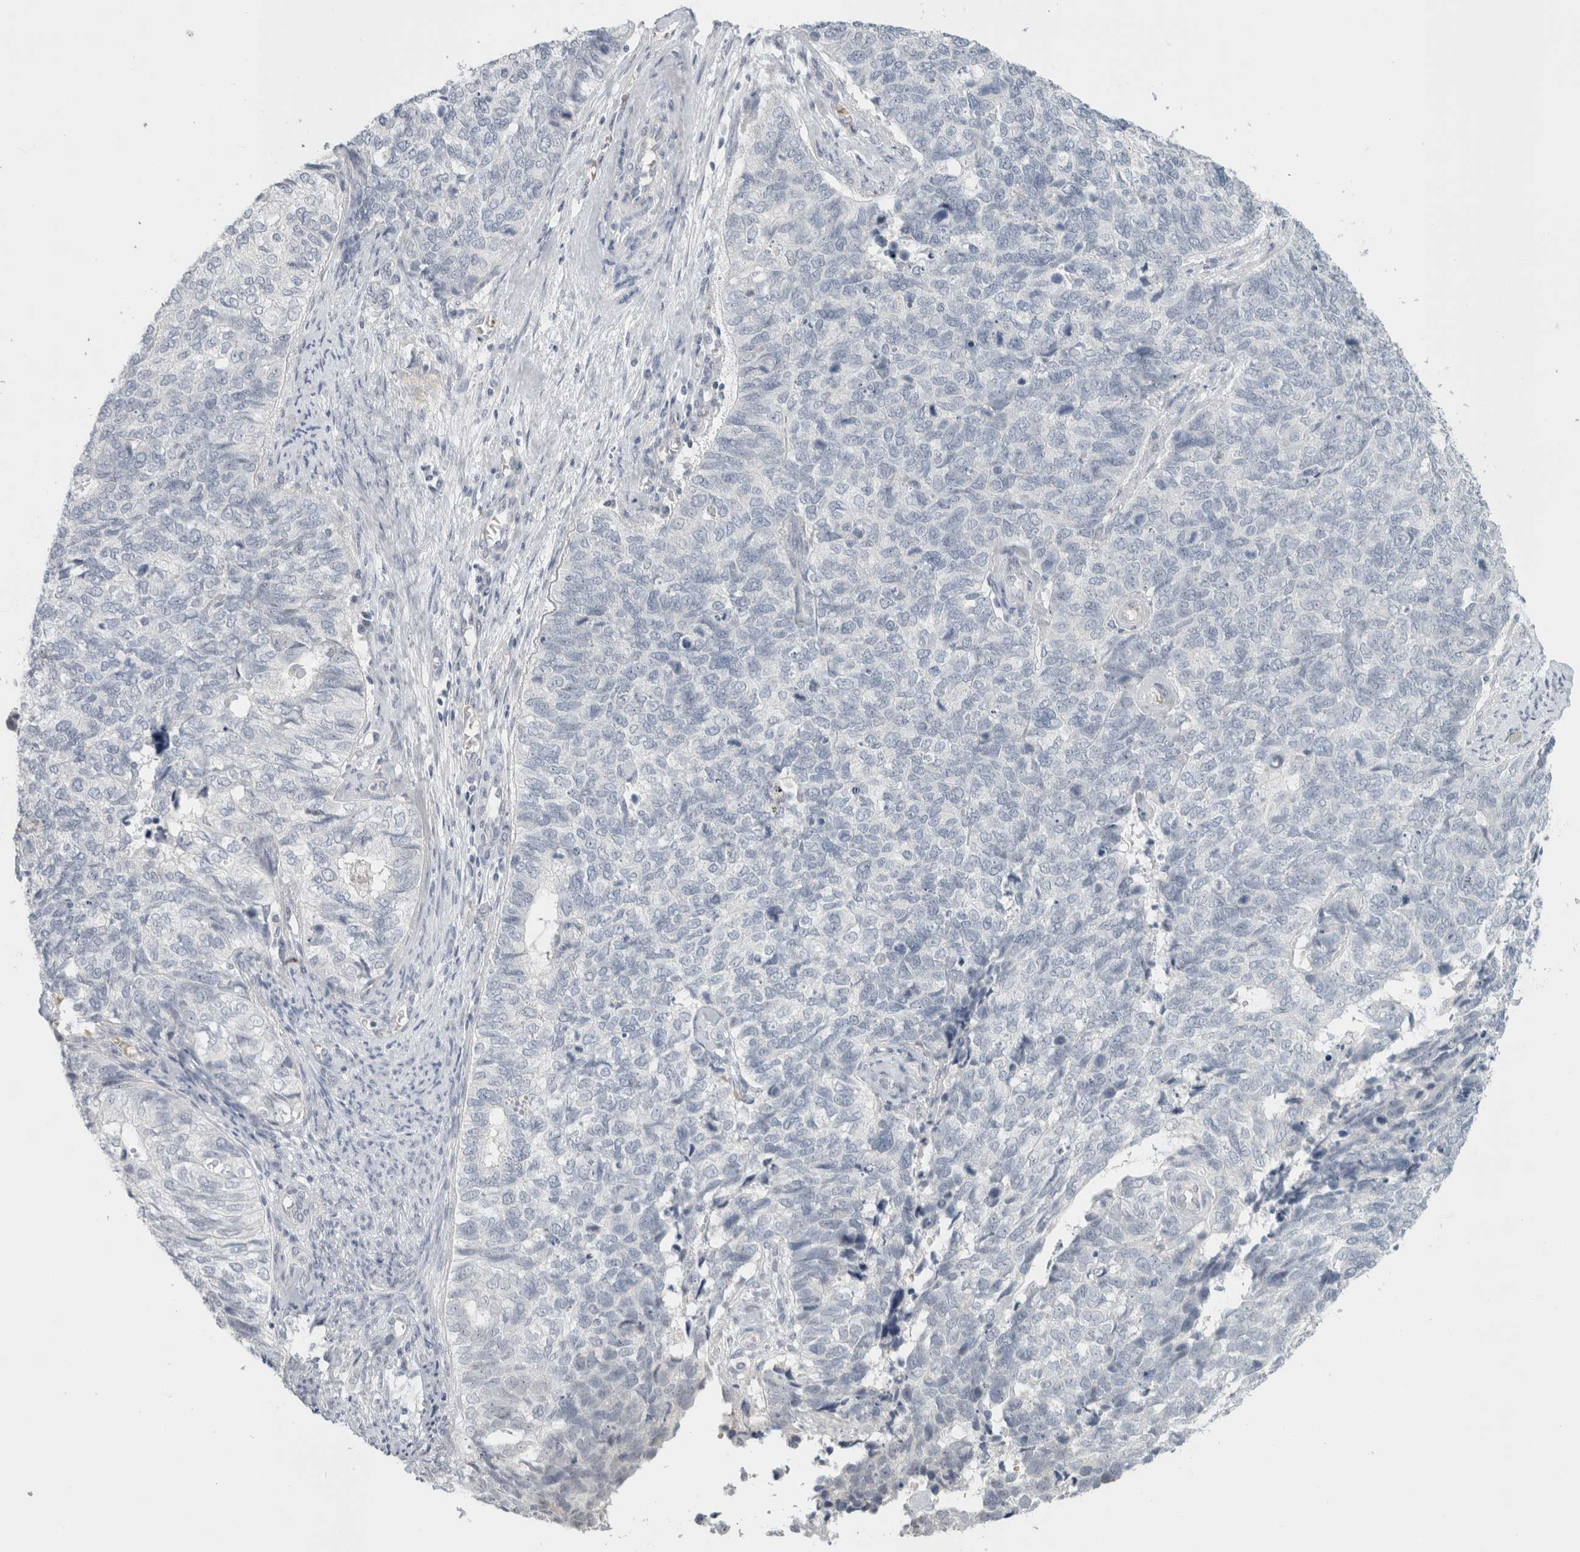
{"staining": {"intensity": "negative", "quantity": "none", "location": "none"}, "tissue": "cervical cancer", "cell_type": "Tumor cells", "image_type": "cancer", "snomed": [{"axis": "morphology", "description": "Squamous cell carcinoma, NOS"}, {"axis": "topography", "description": "Cervix"}], "caption": "A high-resolution image shows immunohistochemistry (IHC) staining of squamous cell carcinoma (cervical), which reveals no significant staining in tumor cells. (DAB IHC with hematoxylin counter stain).", "gene": "FMR1NB", "patient": {"sex": "female", "age": 63}}